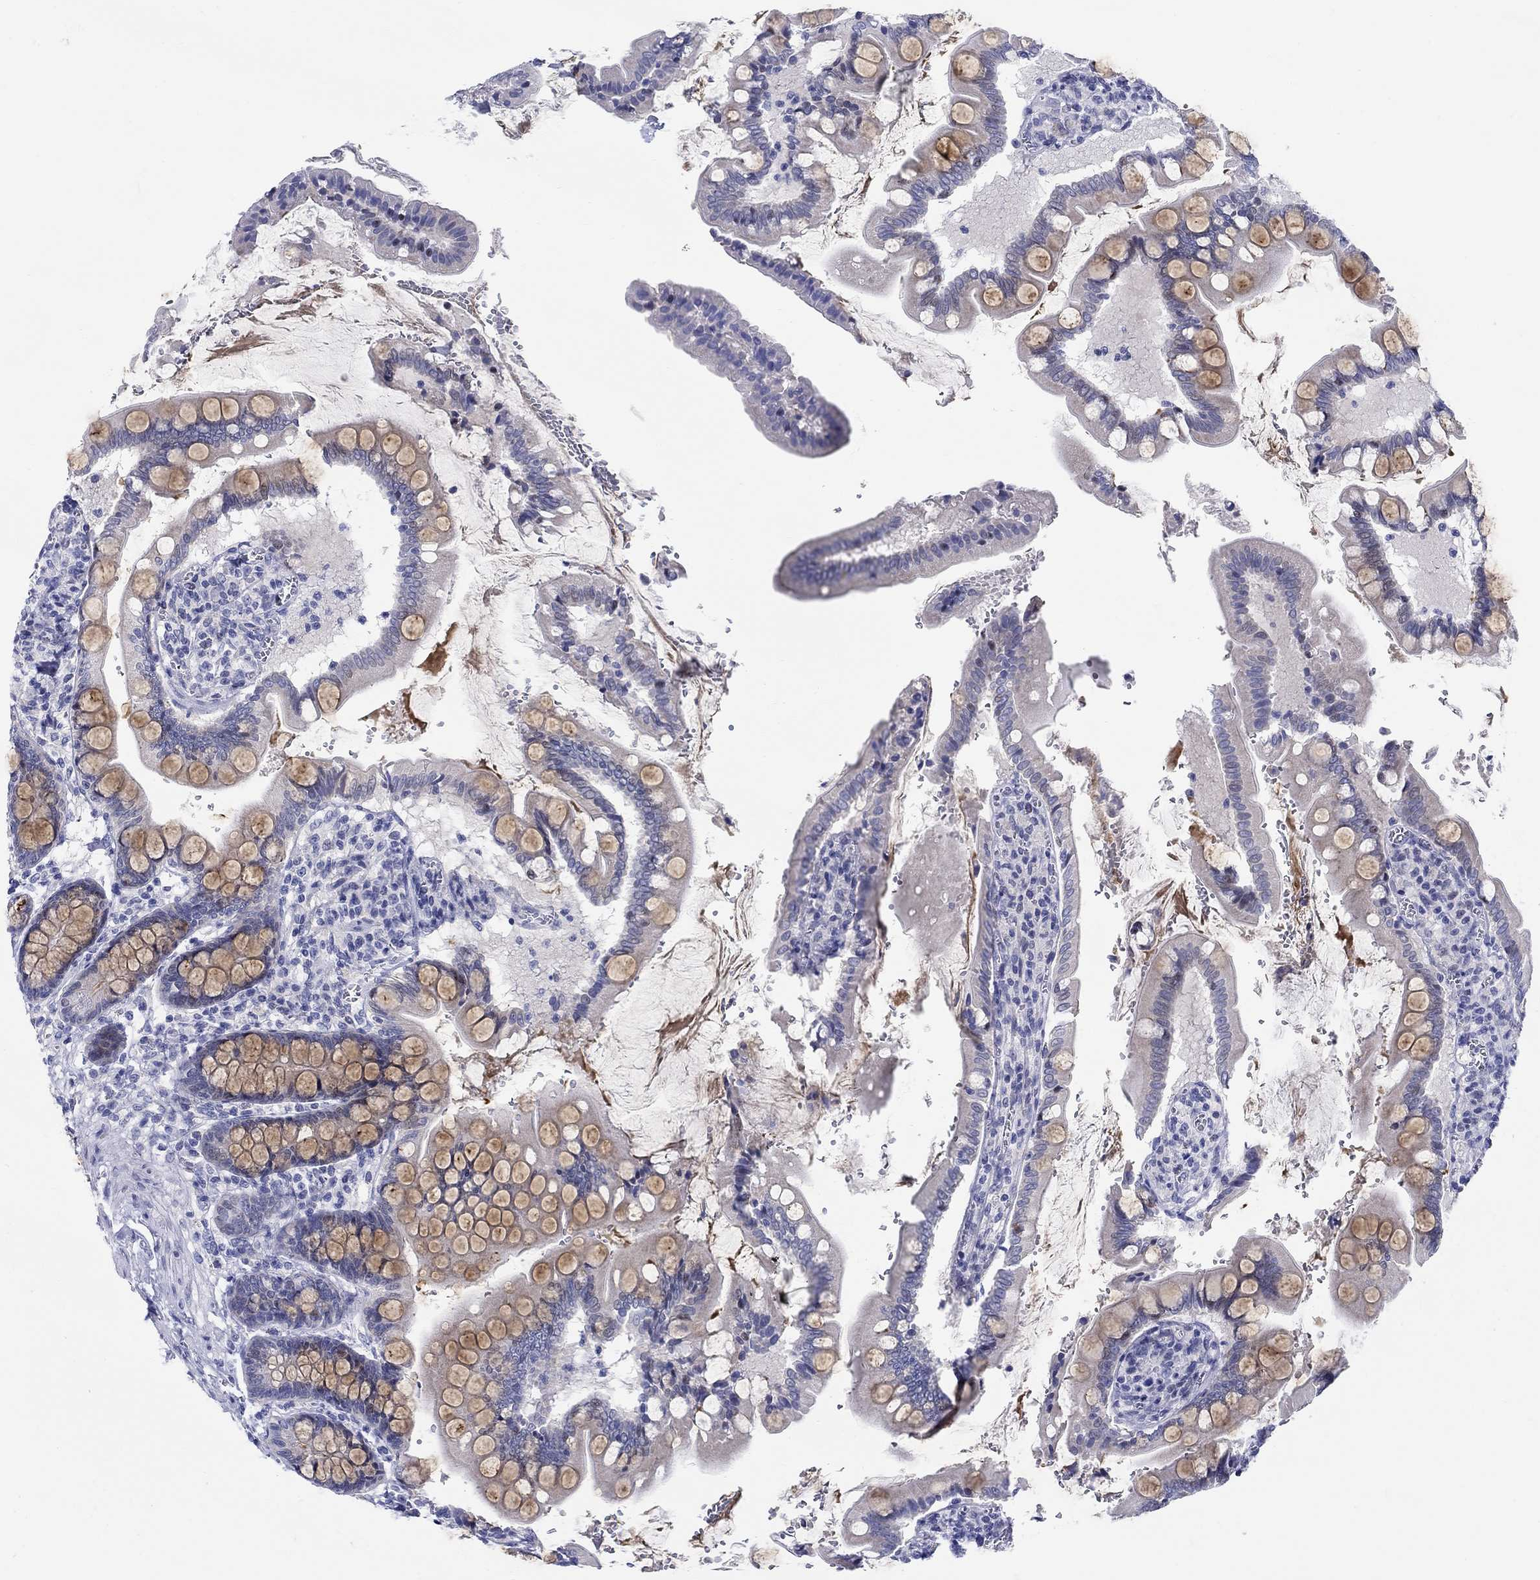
{"staining": {"intensity": "strong", "quantity": "25%-75%", "location": "cytoplasmic/membranous"}, "tissue": "small intestine", "cell_type": "Glandular cells", "image_type": "normal", "snomed": [{"axis": "morphology", "description": "Normal tissue, NOS"}, {"axis": "topography", "description": "Small intestine"}], "caption": "Small intestine was stained to show a protein in brown. There is high levels of strong cytoplasmic/membranous expression in about 25%-75% of glandular cells. (Stains: DAB in brown, nuclei in blue, Microscopy: brightfield microscopy at high magnification).", "gene": "CRYGS", "patient": {"sex": "female", "age": 56}}